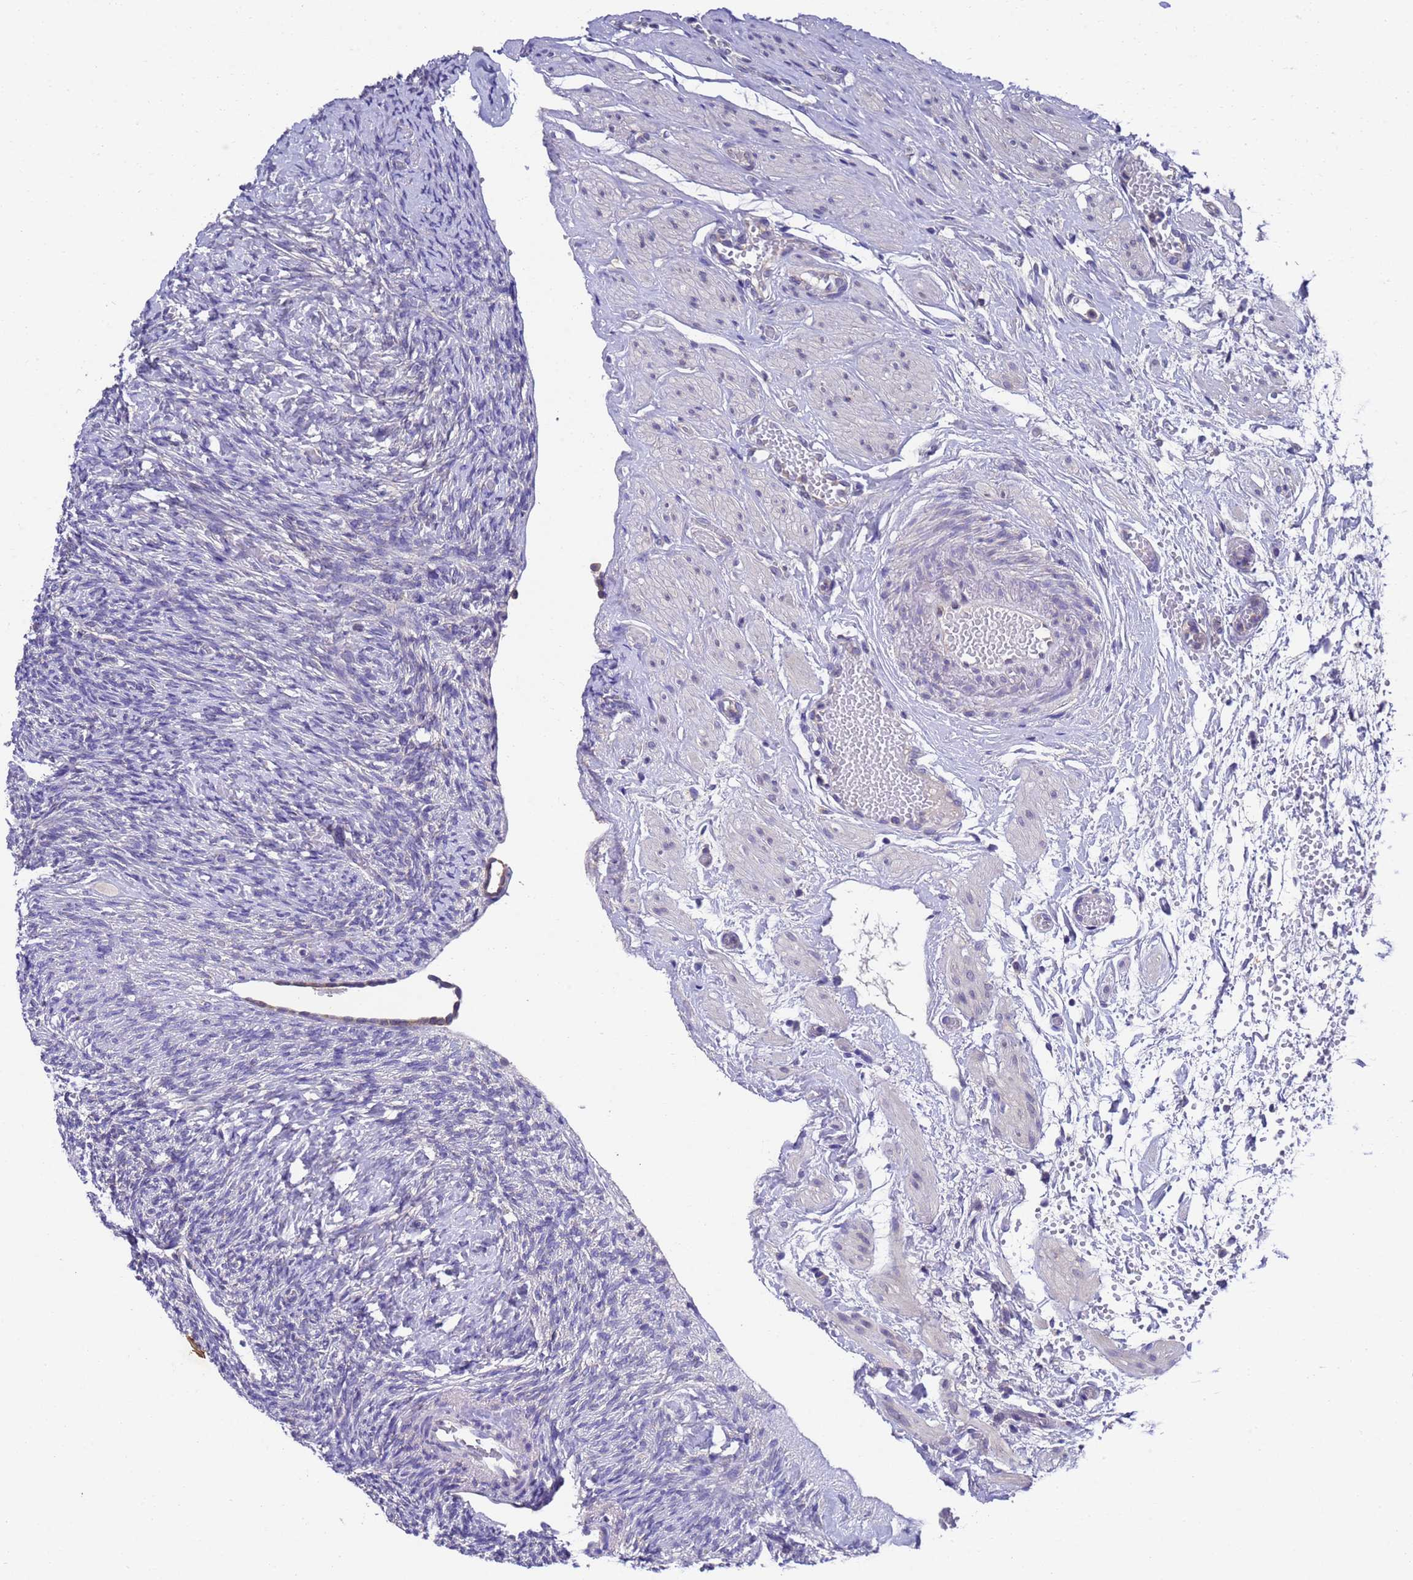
{"staining": {"intensity": "negative", "quantity": "none", "location": "none"}, "tissue": "ovary", "cell_type": "Follicle cells", "image_type": "normal", "snomed": [{"axis": "morphology", "description": "Normal tissue, NOS"}, {"axis": "topography", "description": "Ovary"}], "caption": "Immunohistochemistry micrograph of unremarkable ovary stained for a protein (brown), which demonstrates no positivity in follicle cells.", "gene": "DCAF12L1", "patient": {"sex": "female", "age": 41}}